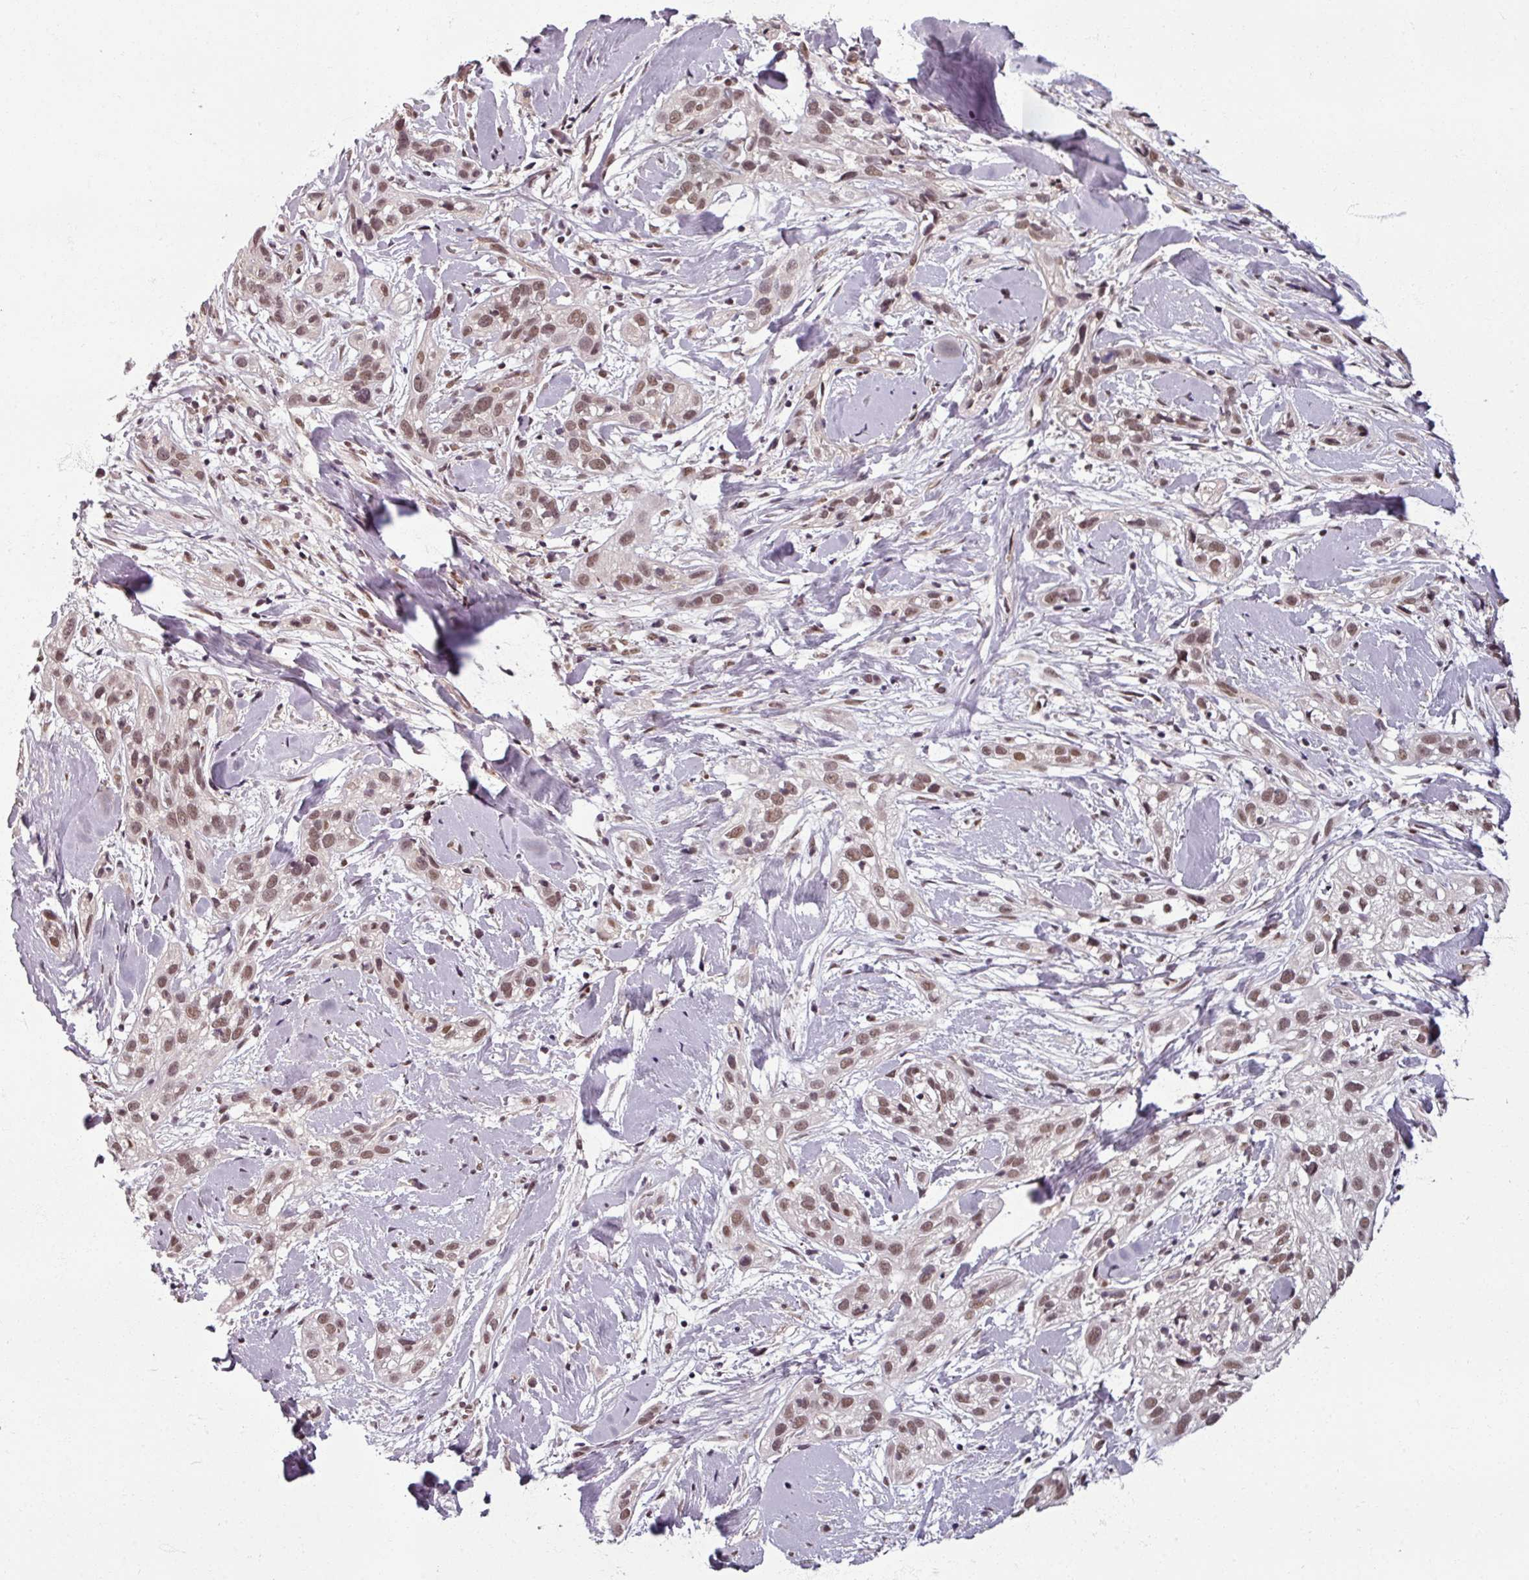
{"staining": {"intensity": "moderate", "quantity": ">75%", "location": "nuclear"}, "tissue": "skin cancer", "cell_type": "Tumor cells", "image_type": "cancer", "snomed": [{"axis": "morphology", "description": "Squamous cell carcinoma, NOS"}, {"axis": "topography", "description": "Skin"}], "caption": "DAB immunohistochemical staining of human skin squamous cell carcinoma reveals moderate nuclear protein expression in about >75% of tumor cells. The staining was performed using DAB (3,3'-diaminobenzidine), with brown indicating positive protein expression. Nuclei are stained blue with hematoxylin.", "gene": "POLR2G", "patient": {"sex": "male", "age": 82}}